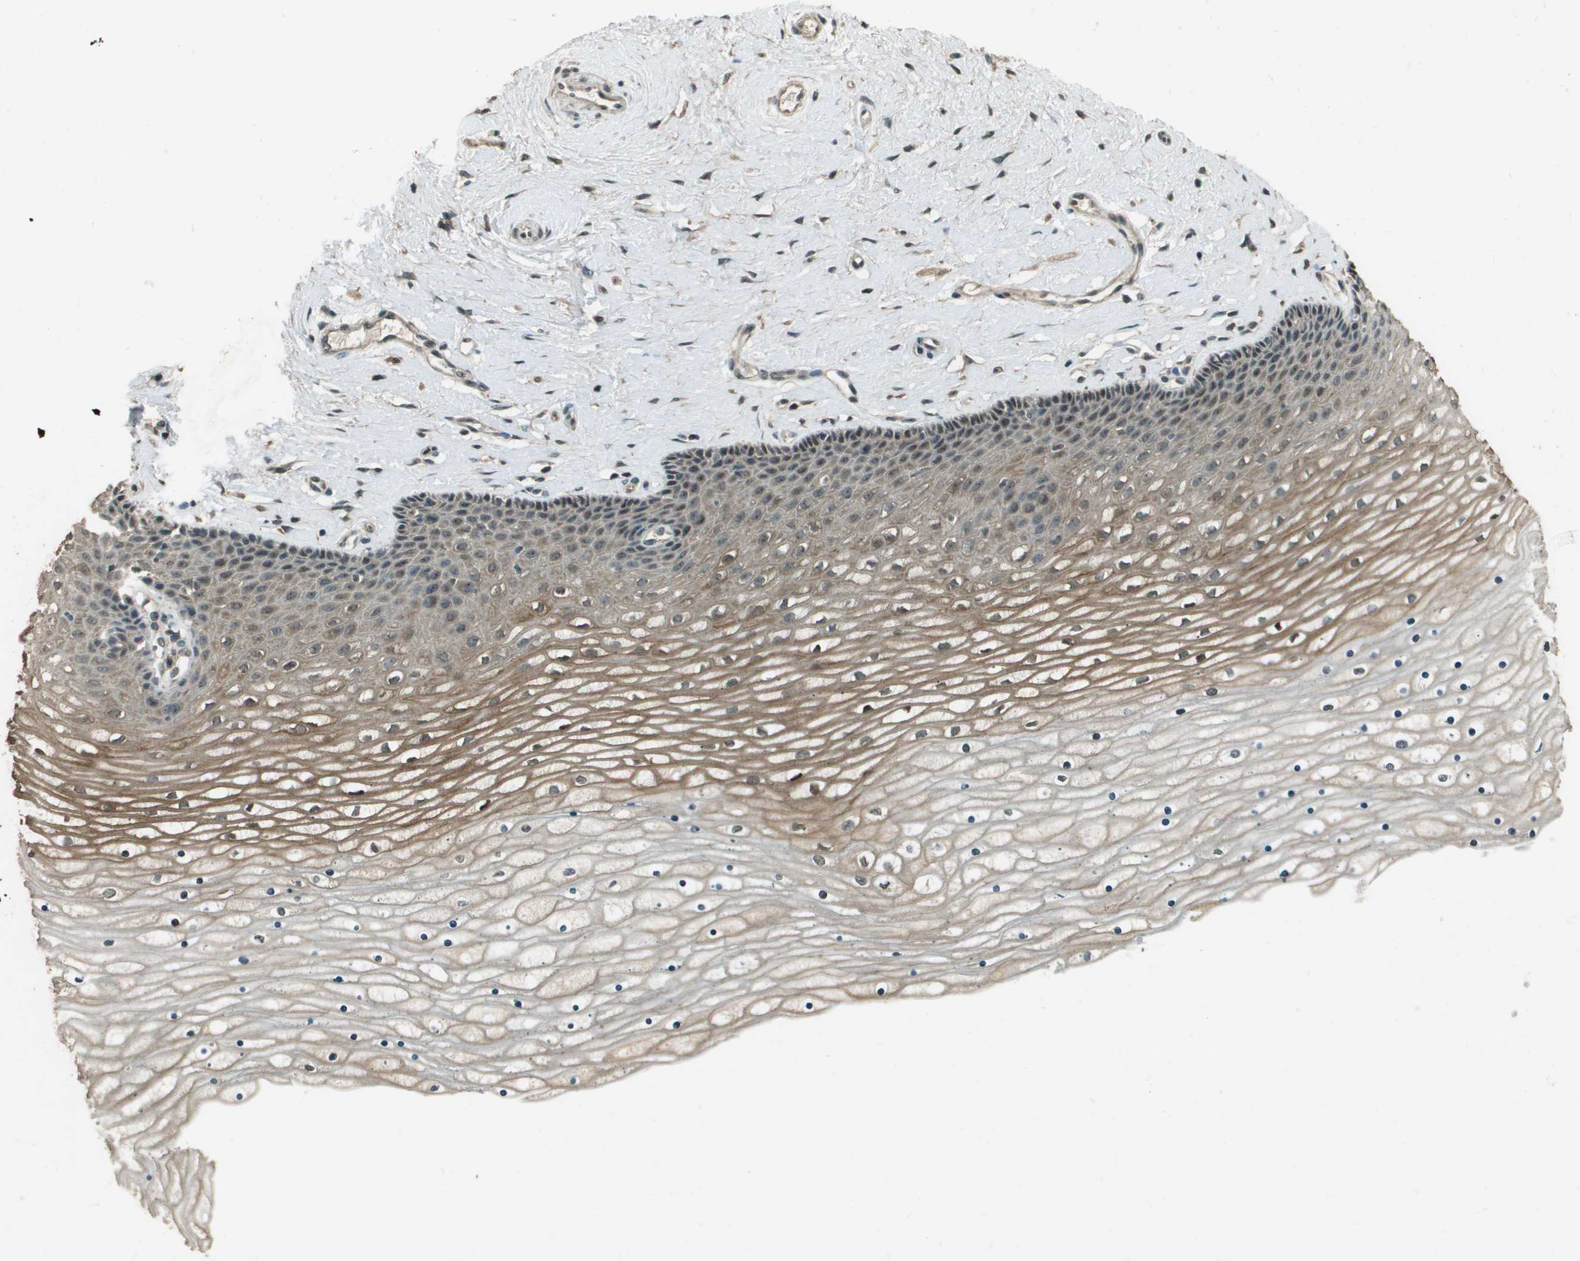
{"staining": {"intensity": "weak", "quantity": "25%-75%", "location": "cytoplasmic/membranous"}, "tissue": "cervix", "cell_type": "Glandular cells", "image_type": "normal", "snomed": [{"axis": "morphology", "description": "Normal tissue, NOS"}, {"axis": "topography", "description": "Cervix"}], "caption": "Immunohistochemical staining of unremarkable human cervix demonstrates 25%-75% levels of weak cytoplasmic/membranous protein positivity in about 25%-75% of glandular cells.", "gene": "SDC3", "patient": {"sex": "female", "age": 39}}